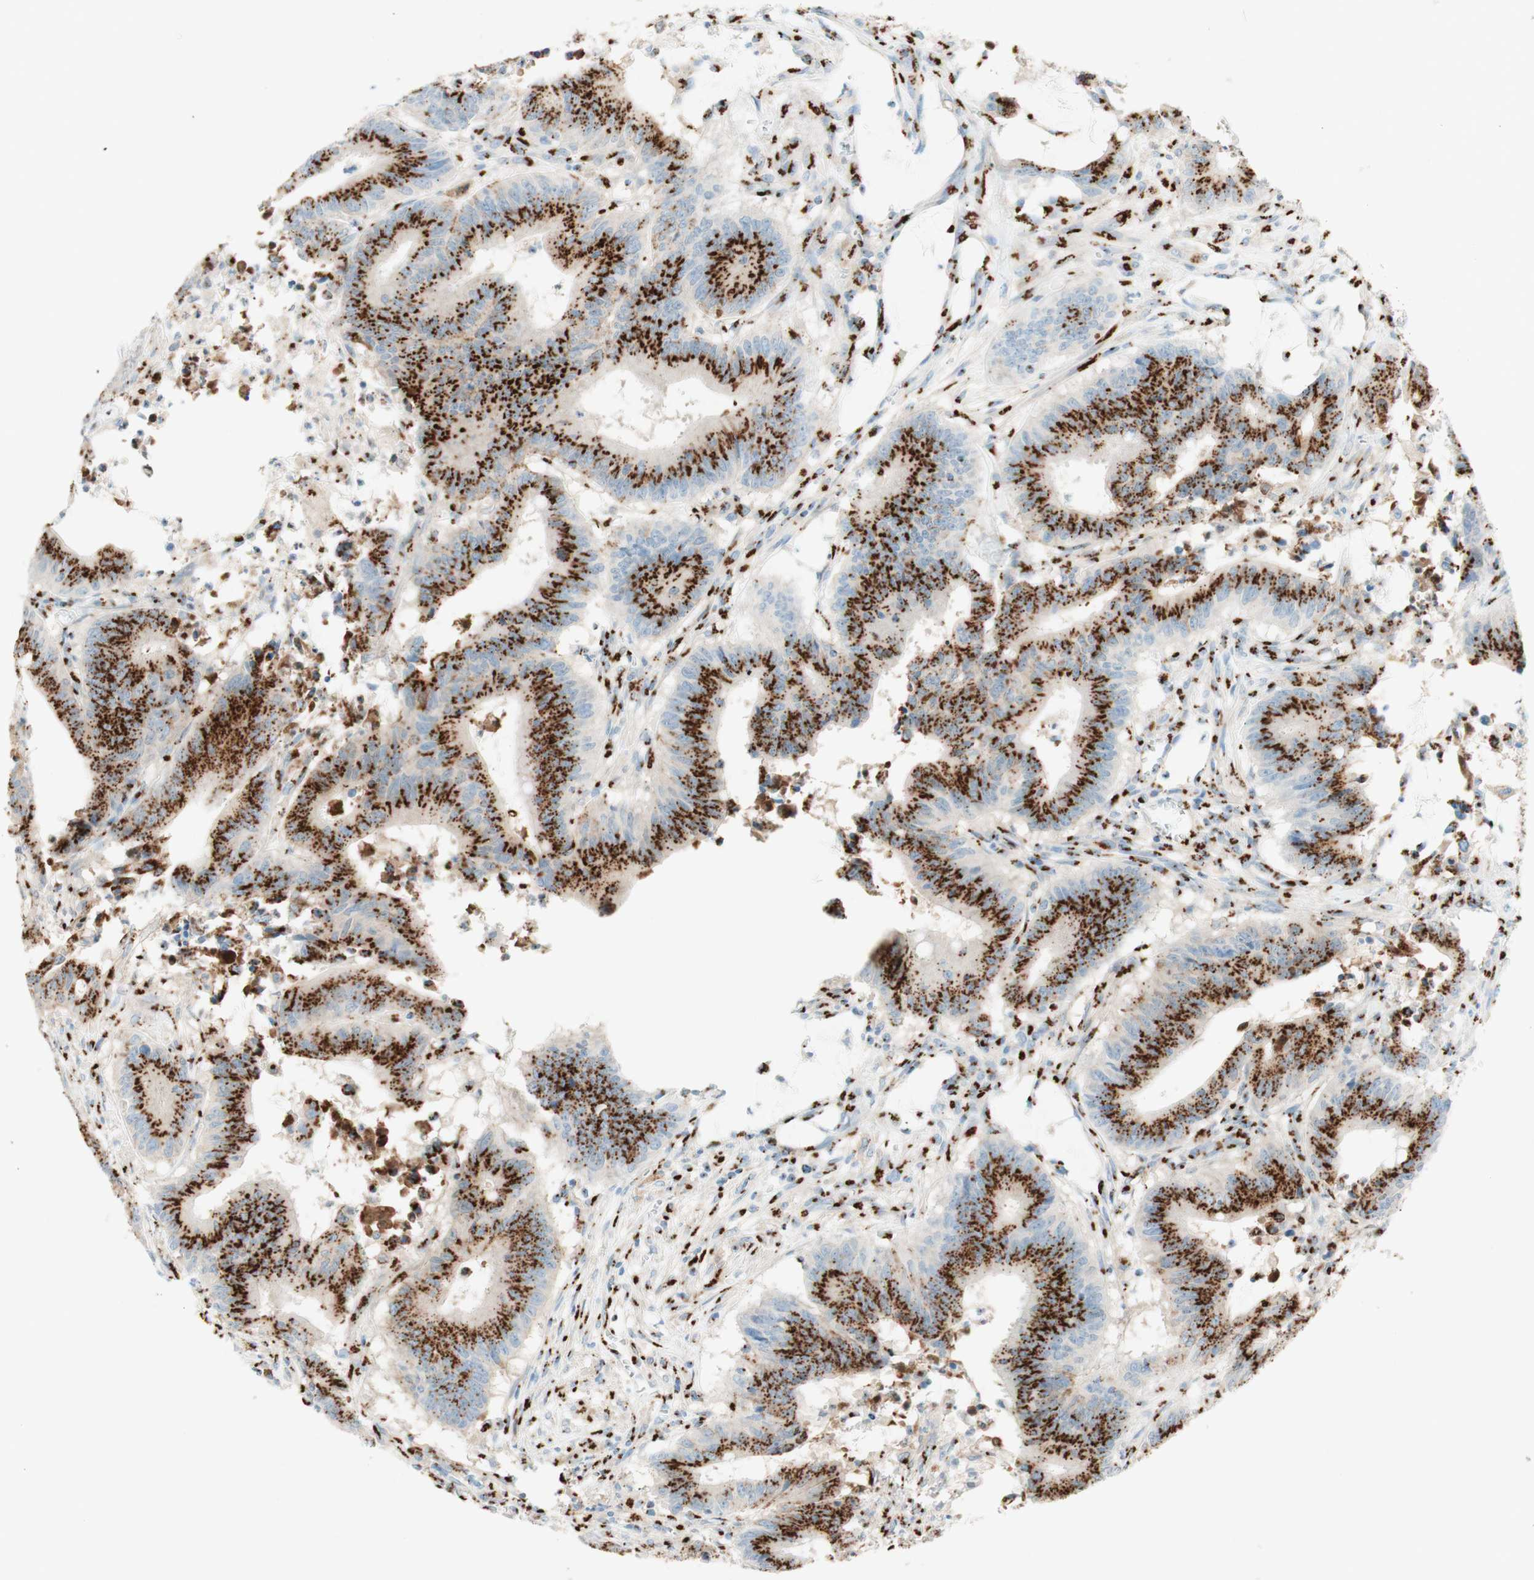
{"staining": {"intensity": "strong", "quantity": ">75%", "location": "cytoplasmic/membranous"}, "tissue": "colorectal cancer", "cell_type": "Tumor cells", "image_type": "cancer", "snomed": [{"axis": "morphology", "description": "Adenocarcinoma, NOS"}, {"axis": "topography", "description": "Colon"}], "caption": "High-magnification brightfield microscopy of colorectal cancer stained with DAB (brown) and counterstained with hematoxylin (blue). tumor cells exhibit strong cytoplasmic/membranous expression is seen in about>75% of cells. The staining was performed using DAB (3,3'-diaminobenzidine), with brown indicating positive protein expression. Nuclei are stained blue with hematoxylin.", "gene": "GOLGB1", "patient": {"sex": "male", "age": 45}}